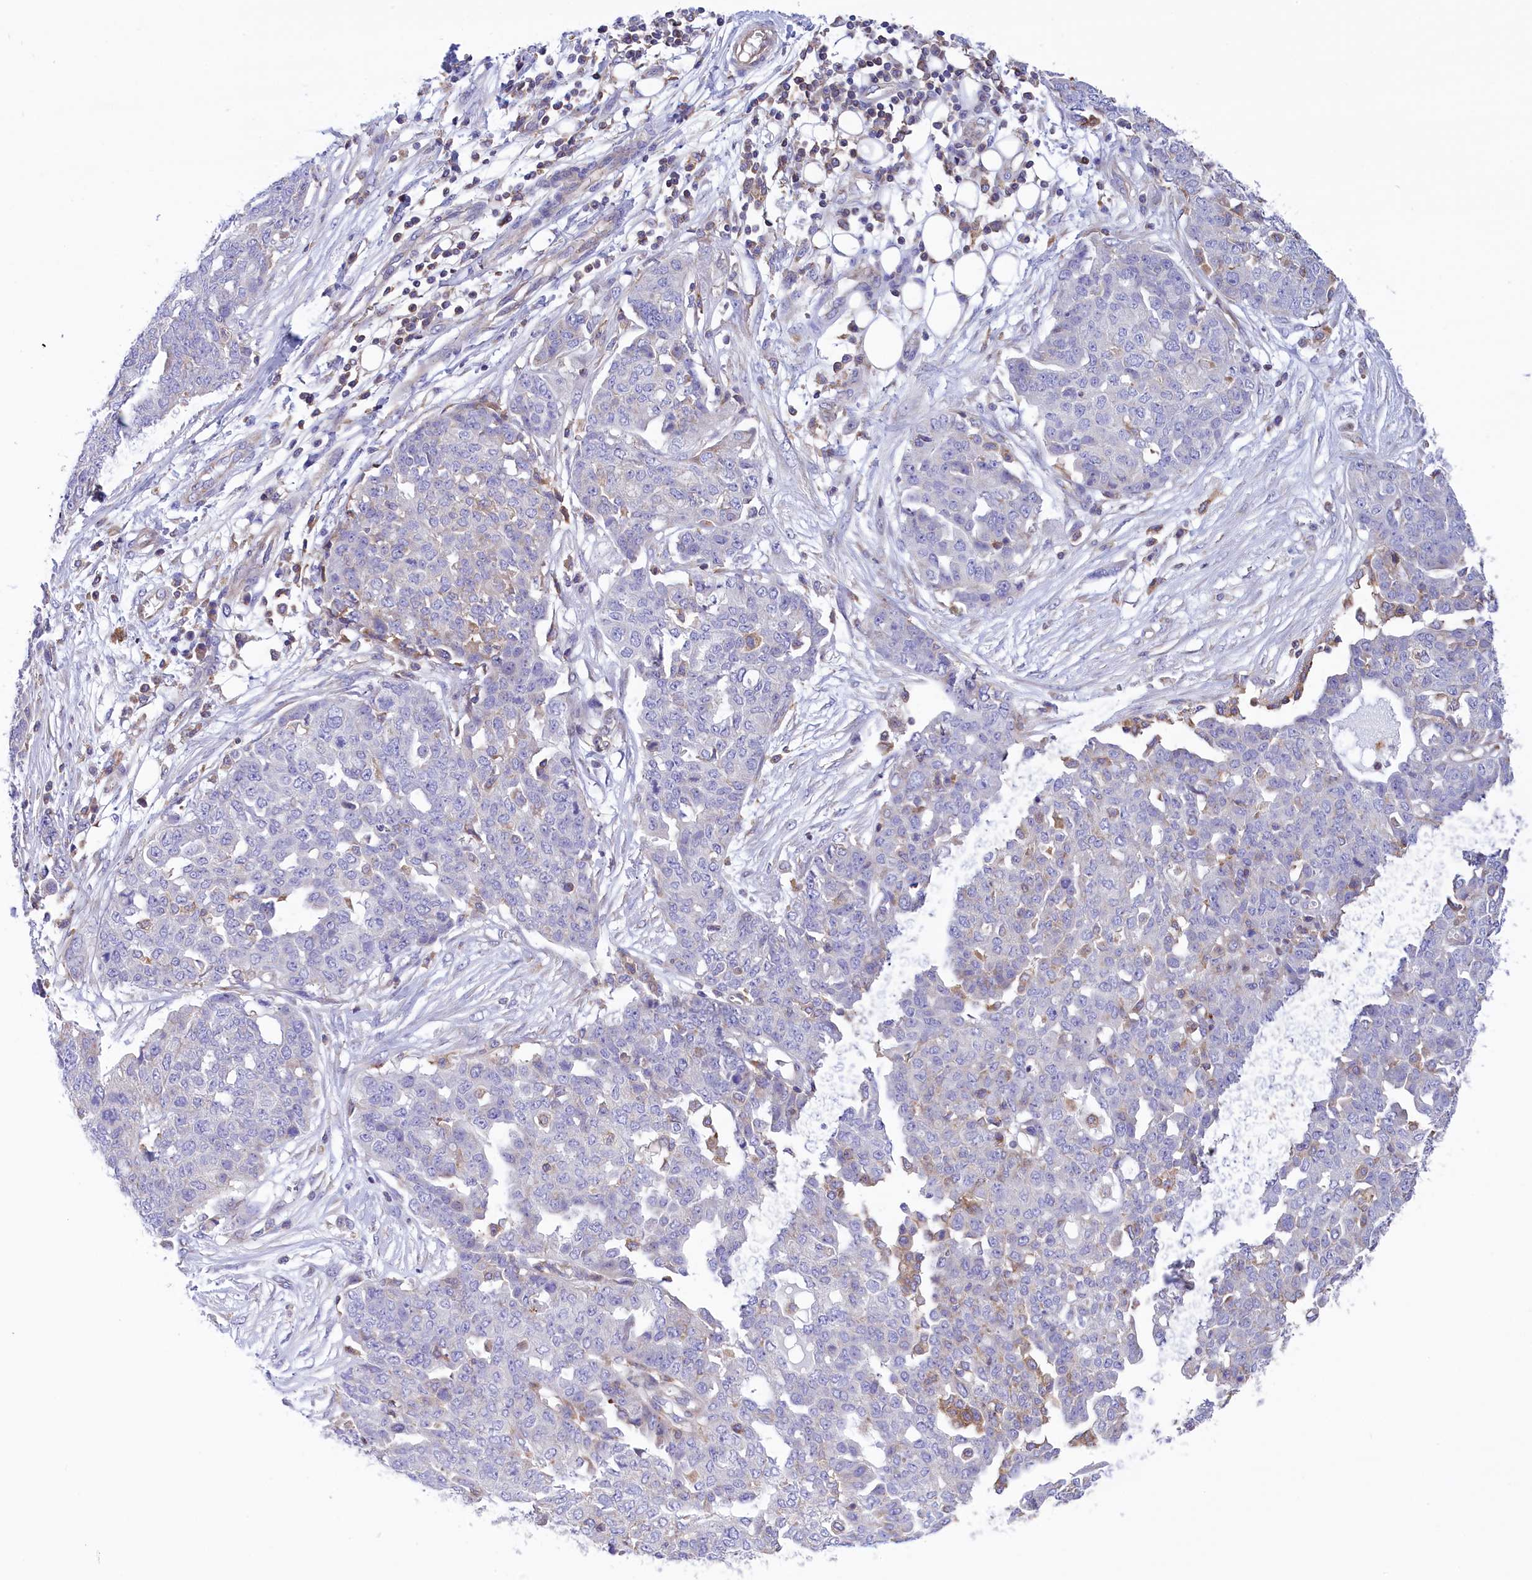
{"staining": {"intensity": "negative", "quantity": "none", "location": "none"}, "tissue": "ovarian cancer", "cell_type": "Tumor cells", "image_type": "cancer", "snomed": [{"axis": "morphology", "description": "Cystadenocarcinoma, serous, NOS"}, {"axis": "topography", "description": "Soft tissue"}, {"axis": "topography", "description": "Ovary"}], "caption": "The photomicrograph reveals no significant staining in tumor cells of ovarian cancer. Brightfield microscopy of immunohistochemistry (IHC) stained with DAB (brown) and hematoxylin (blue), captured at high magnification.", "gene": "CORO7-PAM16", "patient": {"sex": "female", "age": 57}}